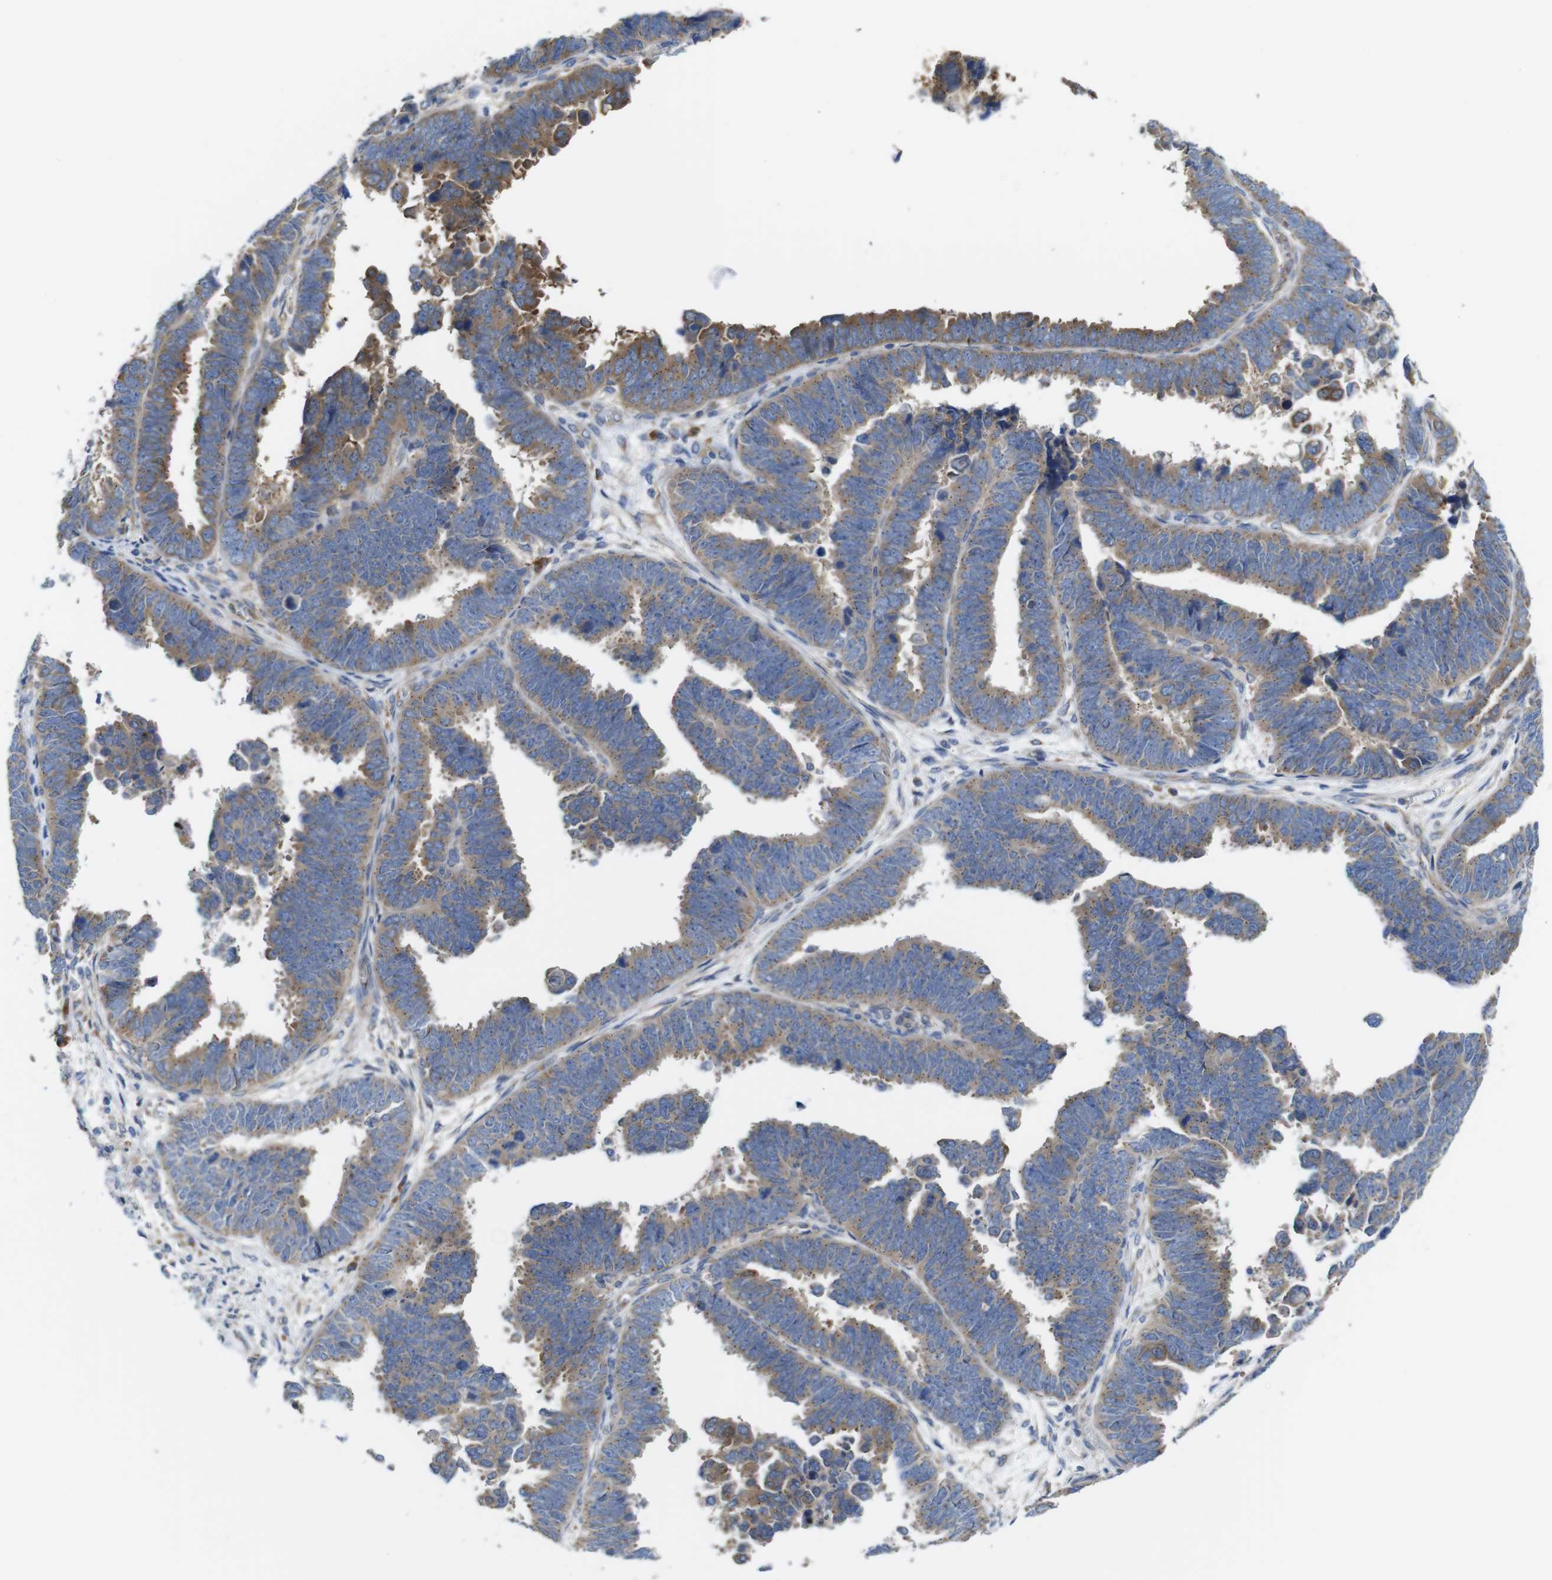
{"staining": {"intensity": "moderate", "quantity": ">75%", "location": "cytoplasmic/membranous"}, "tissue": "endometrial cancer", "cell_type": "Tumor cells", "image_type": "cancer", "snomed": [{"axis": "morphology", "description": "Adenocarcinoma, NOS"}, {"axis": "topography", "description": "Endometrium"}], "caption": "The image shows immunohistochemical staining of endometrial cancer (adenocarcinoma). There is moderate cytoplasmic/membranous positivity is seen in about >75% of tumor cells.", "gene": "DDRGK1", "patient": {"sex": "female", "age": 75}}